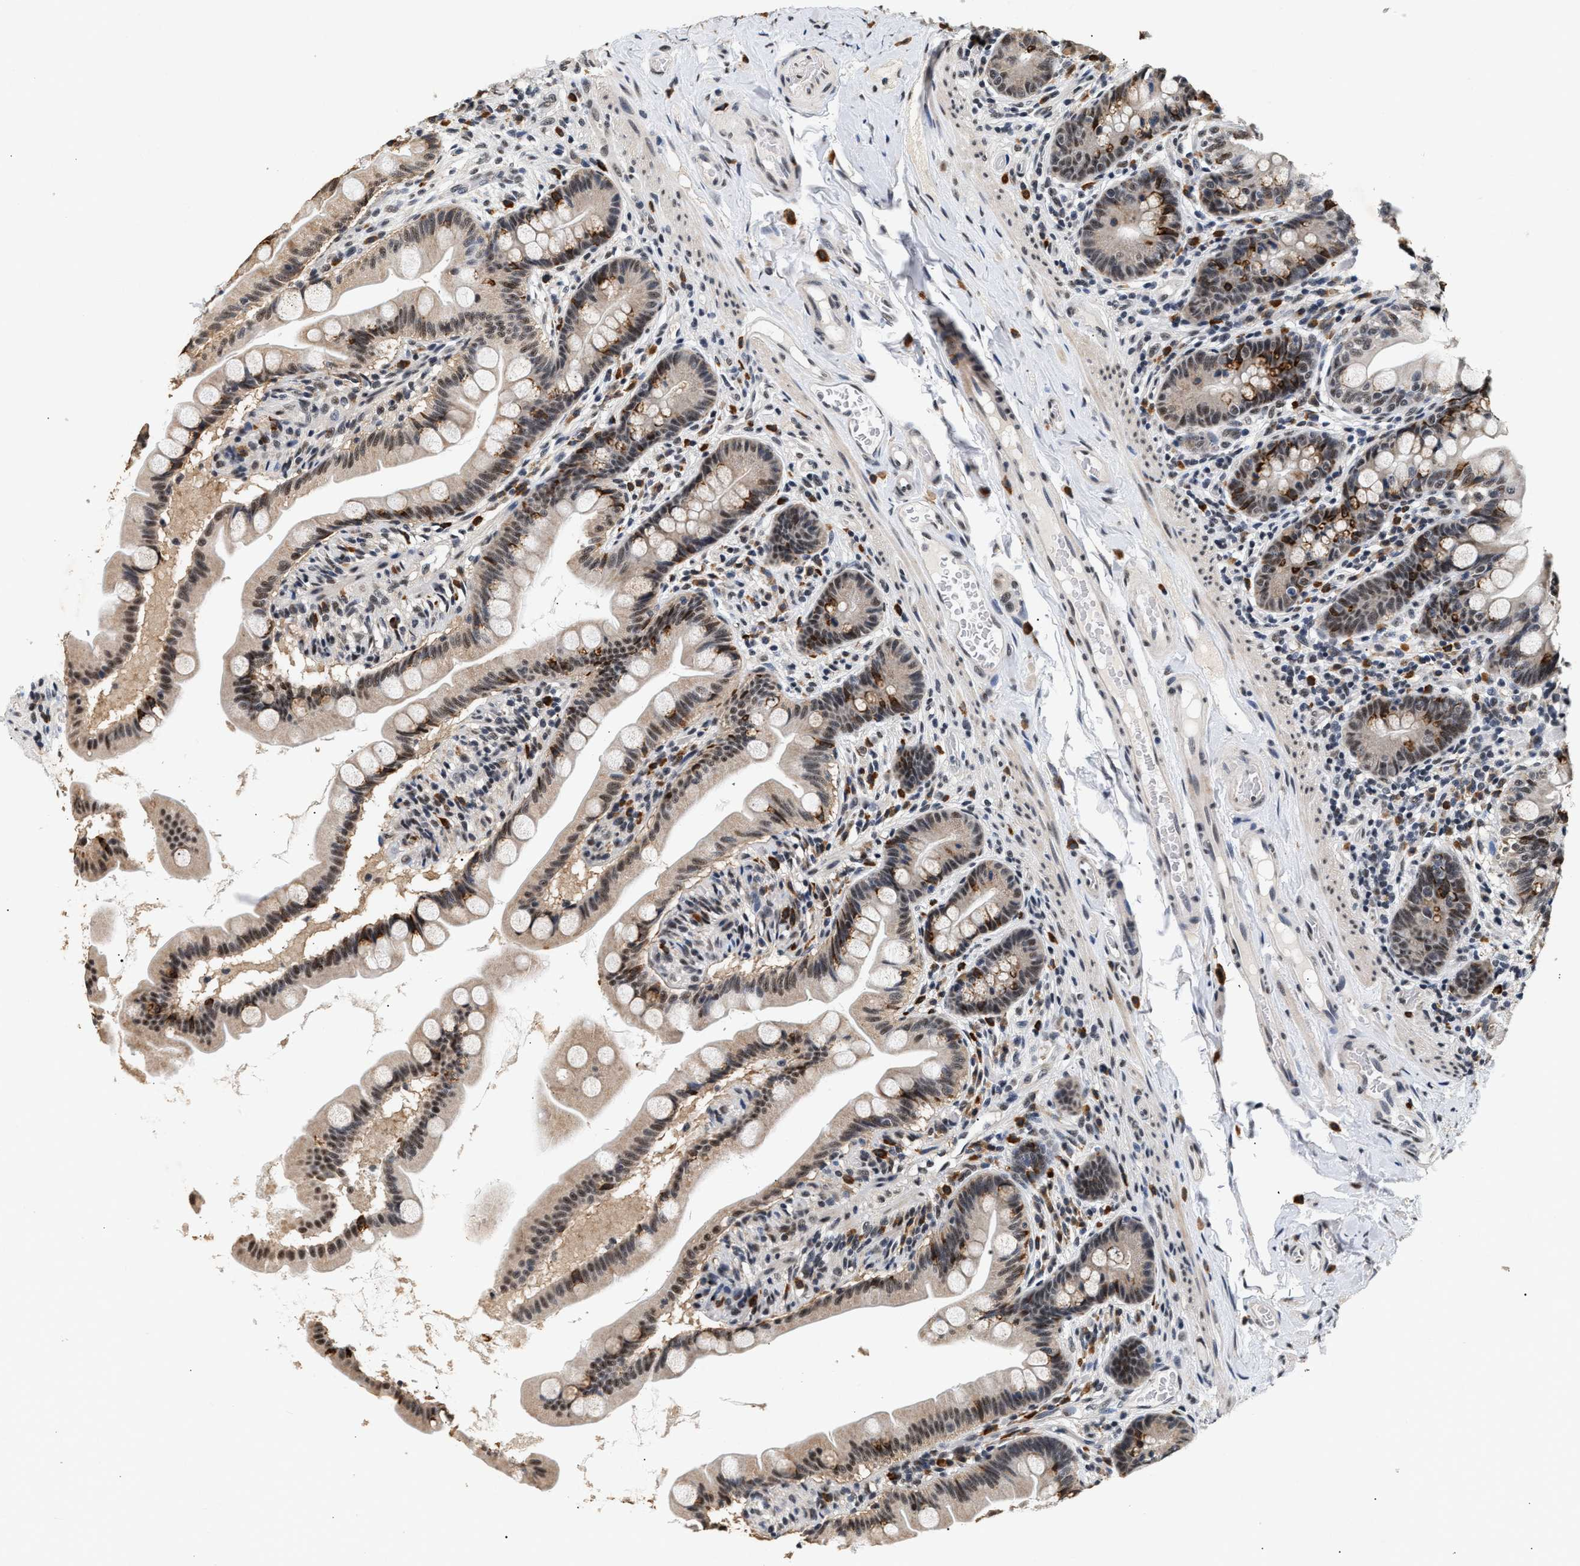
{"staining": {"intensity": "strong", "quantity": "<25%", "location": "cytoplasmic/membranous"}, "tissue": "small intestine", "cell_type": "Glandular cells", "image_type": "normal", "snomed": [{"axis": "morphology", "description": "Normal tissue, NOS"}, {"axis": "topography", "description": "Small intestine"}], "caption": "High-power microscopy captured an IHC histopathology image of unremarkable small intestine, revealing strong cytoplasmic/membranous expression in approximately <25% of glandular cells.", "gene": "THOC1", "patient": {"sex": "female", "age": 56}}